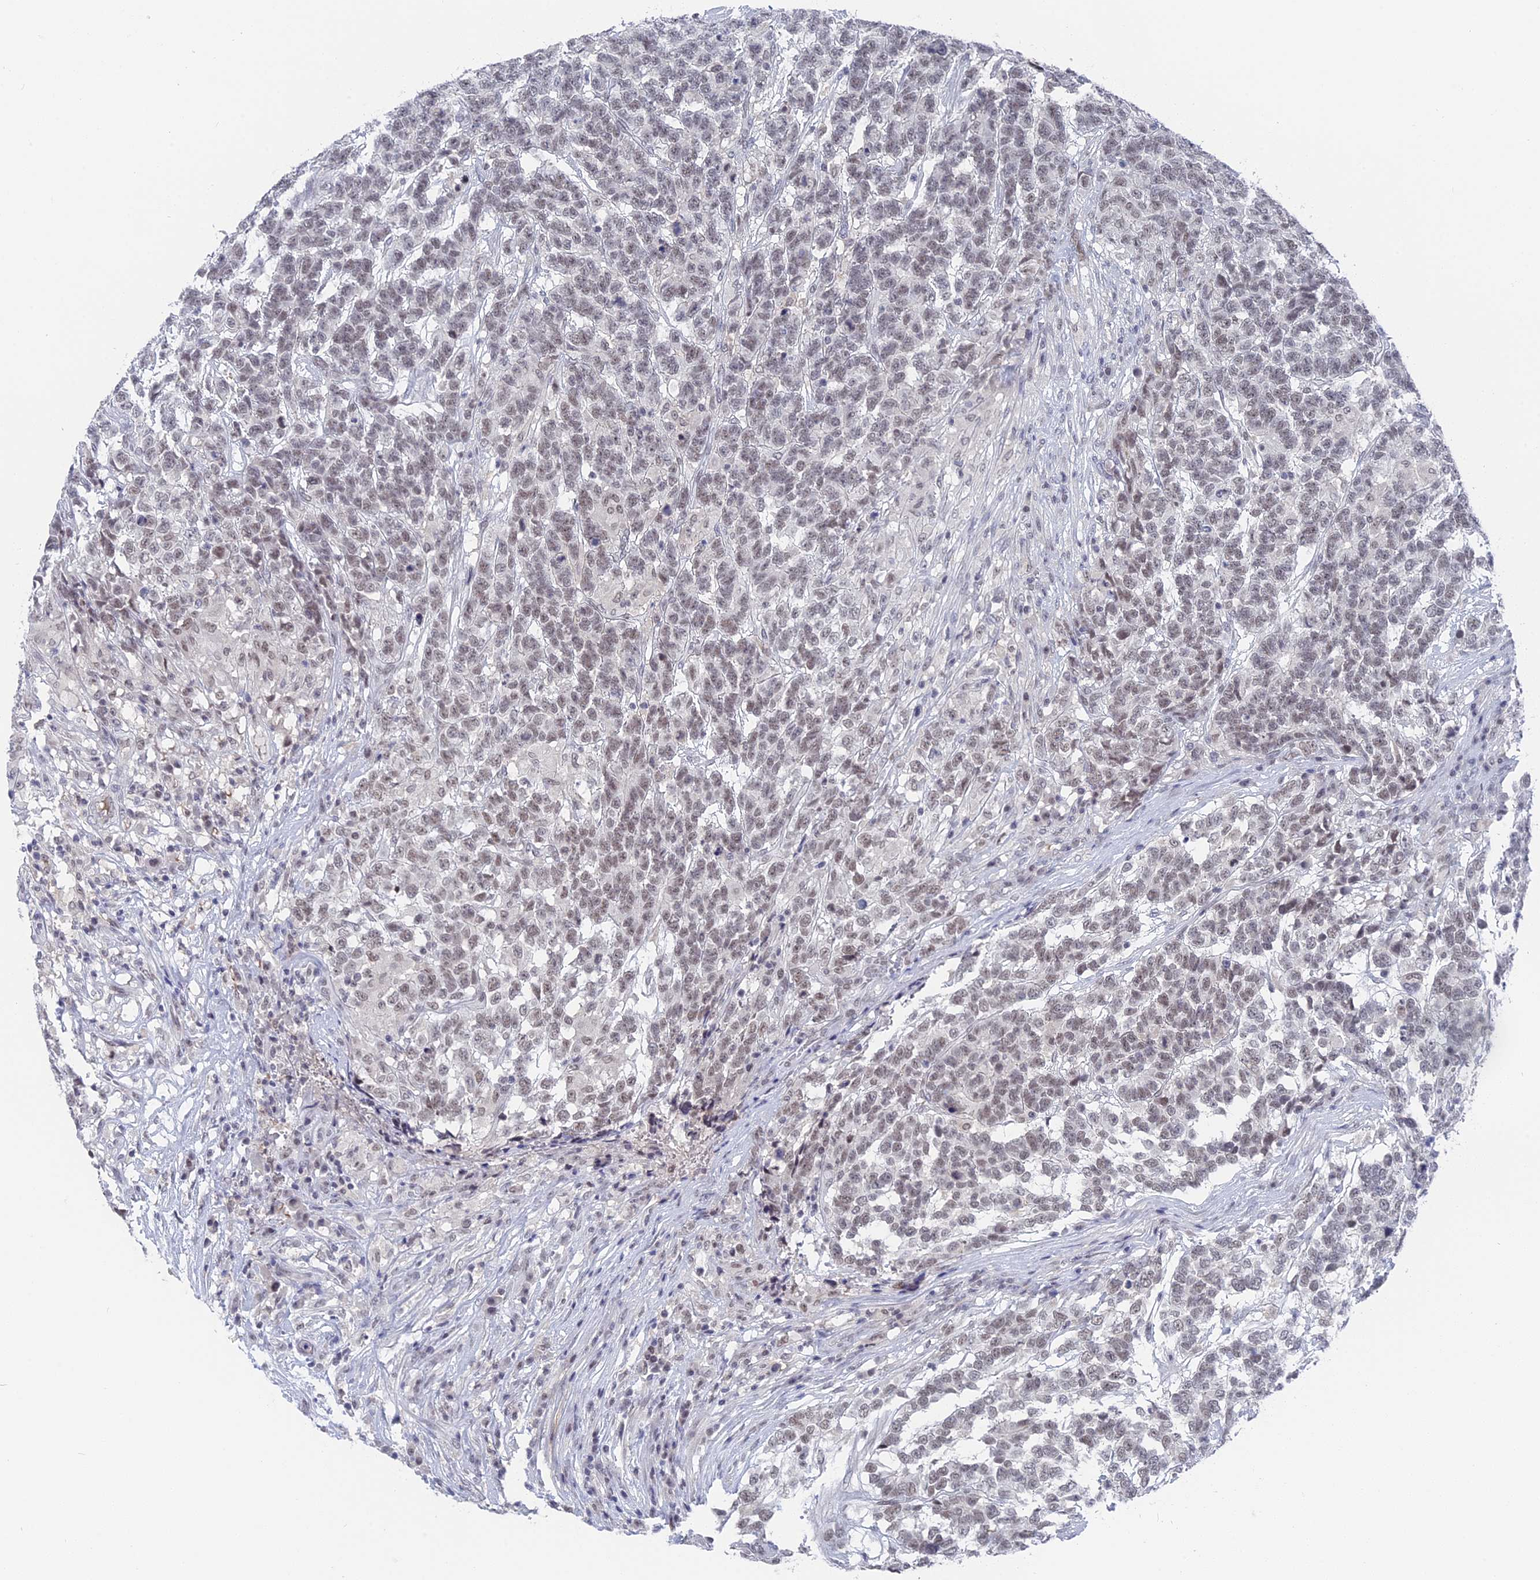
{"staining": {"intensity": "weak", "quantity": "25%-75%", "location": "nuclear"}, "tissue": "testis cancer", "cell_type": "Tumor cells", "image_type": "cancer", "snomed": [{"axis": "morphology", "description": "Carcinoma, Embryonal, NOS"}, {"axis": "topography", "description": "Testis"}], "caption": "Protein staining of embryonal carcinoma (testis) tissue displays weak nuclear staining in about 25%-75% of tumor cells. The staining was performed using DAB to visualize the protein expression in brown, while the nuclei were stained in blue with hematoxylin (Magnification: 20x).", "gene": "BRD2", "patient": {"sex": "male", "age": 26}}